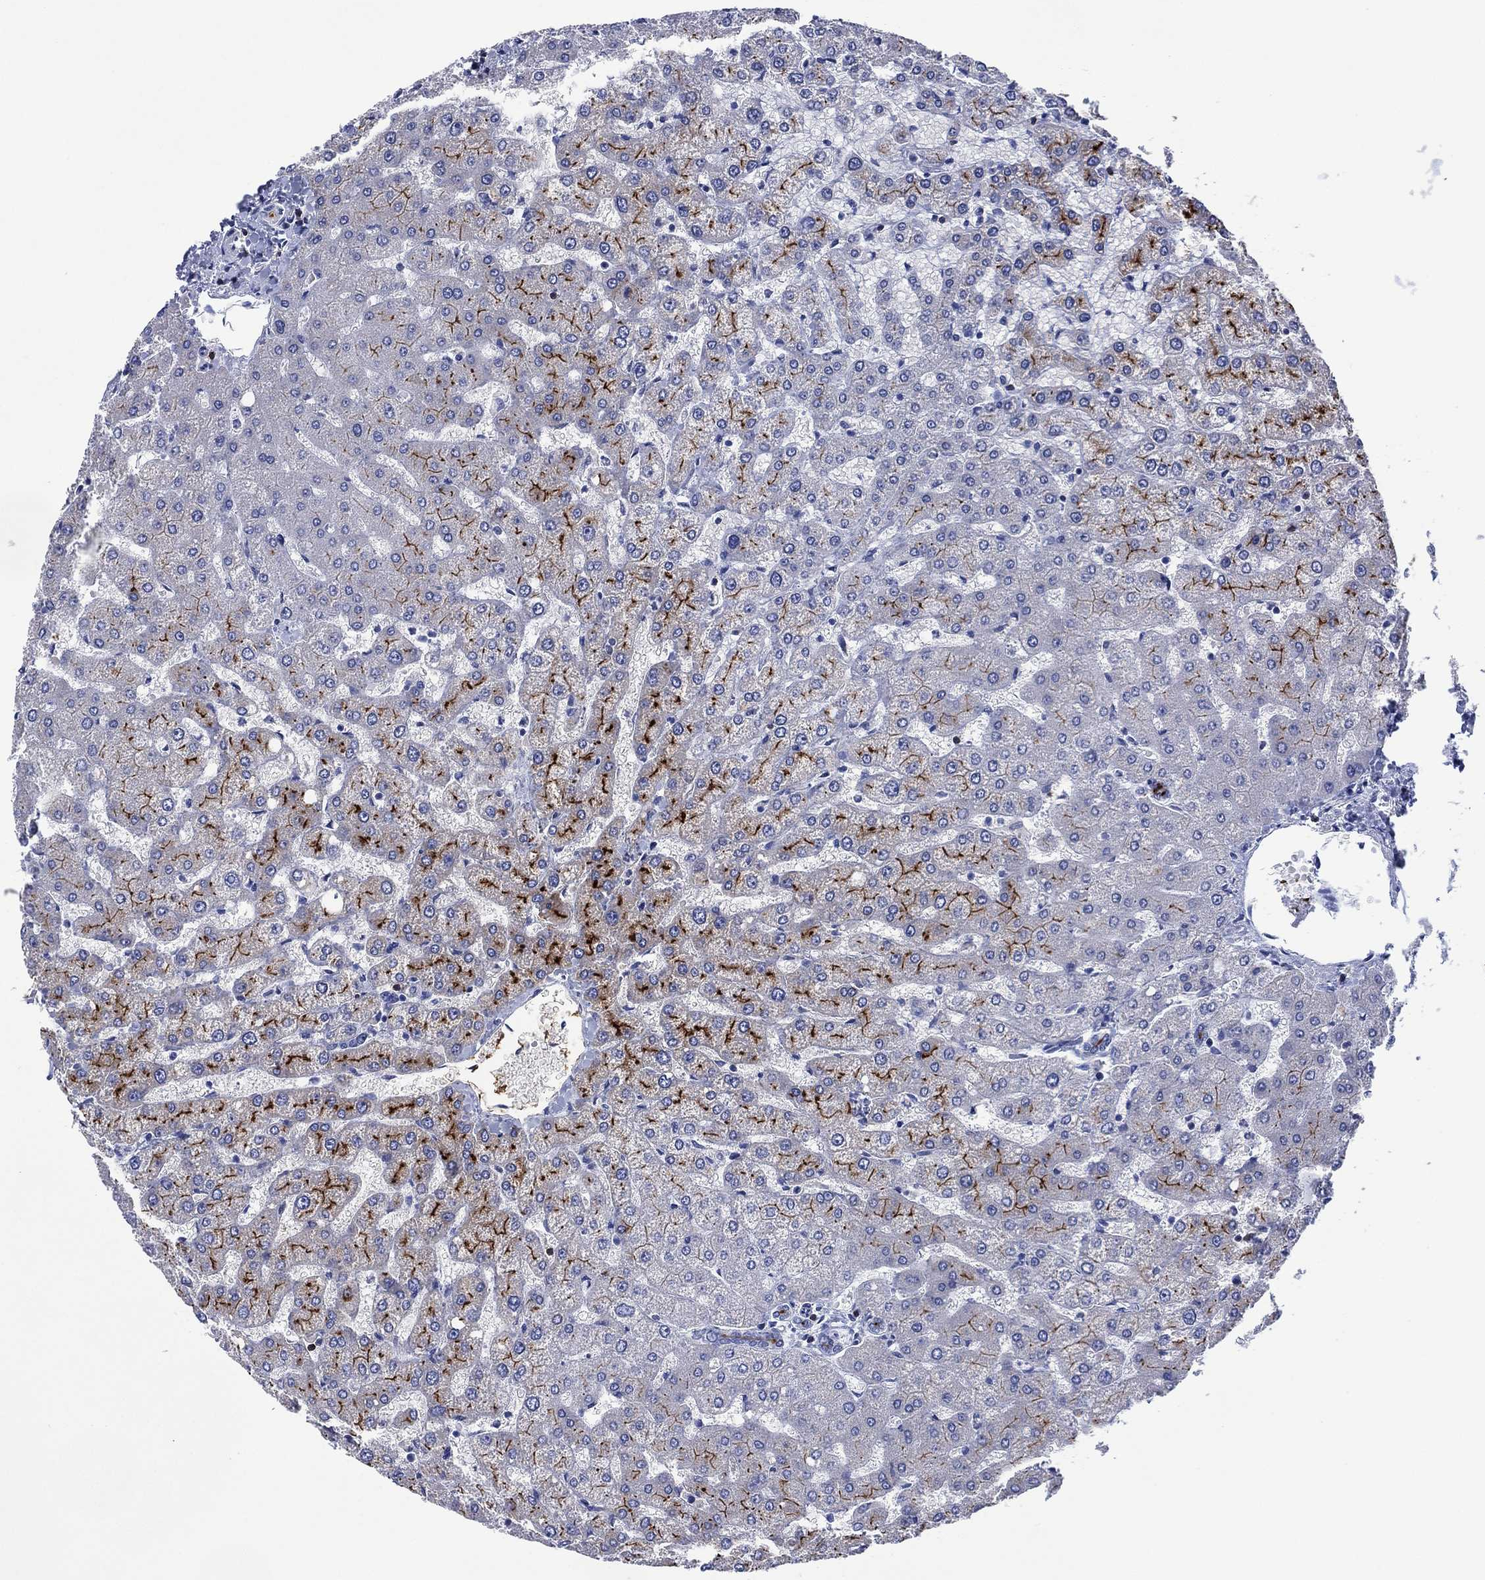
{"staining": {"intensity": "negative", "quantity": "none", "location": "none"}, "tissue": "liver", "cell_type": "Cholangiocytes", "image_type": "normal", "snomed": [{"axis": "morphology", "description": "Normal tissue, NOS"}, {"axis": "topography", "description": "Liver"}], "caption": "Cholangiocytes are negative for brown protein staining in benign liver. Nuclei are stained in blue.", "gene": "DPP4", "patient": {"sex": "female", "age": 54}}